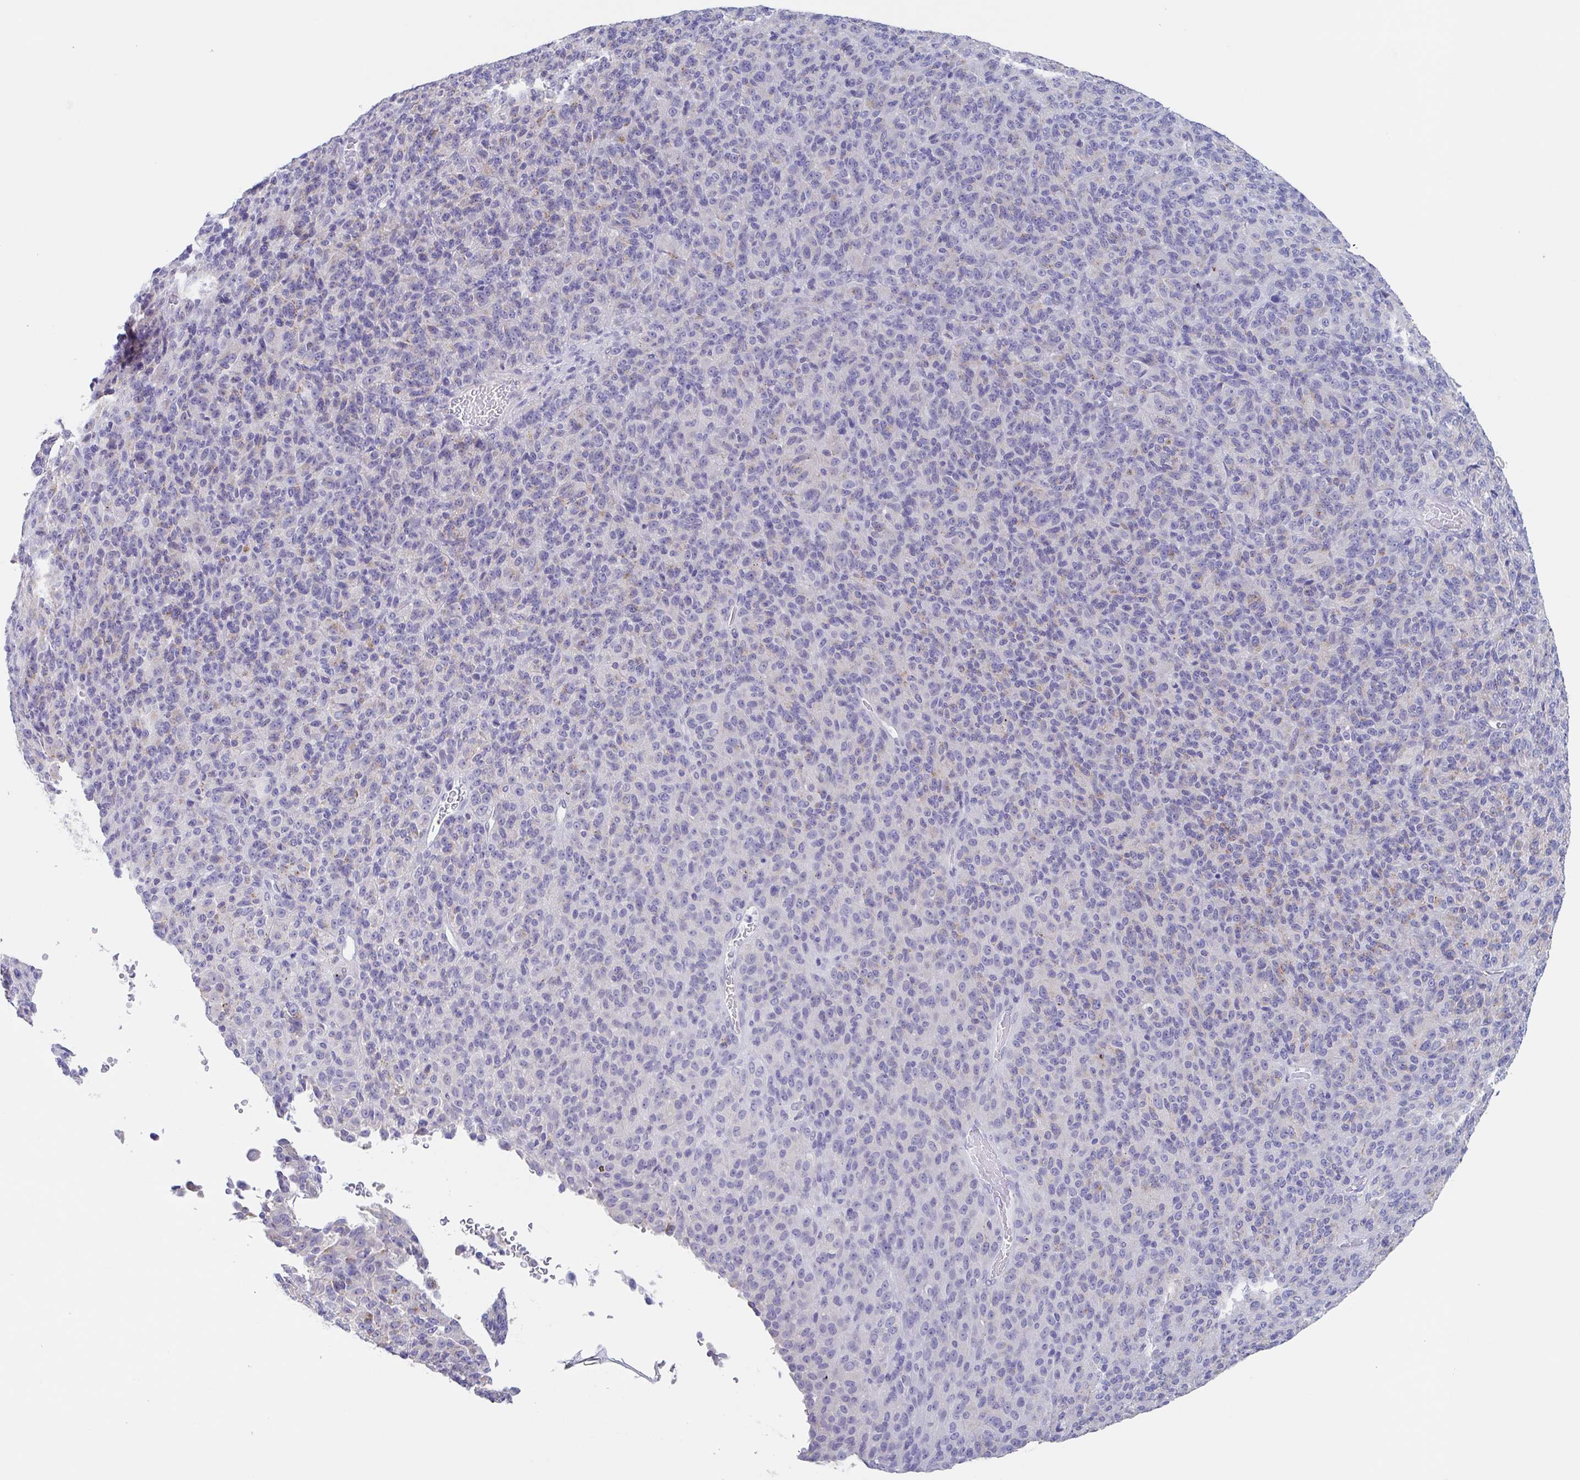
{"staining": {"intensity": "weak", "quantity": "<25%", "location": "cytoplasmic/membranous"}, "tissue": "melanoma", "cell_type": "Tumor cells", "image_type": "cancer", "snomed": [{"axis": "morphology", "description": "Malignant melanoma, Metastatic site"}, {"axis": "topography", "description": "Brain"}], "caption": "The photomicrograph demonstrates no staining of tumor cells in melanoma.", "gene": "CHMP5", "patient": {"sex": "female", "age": 56}}